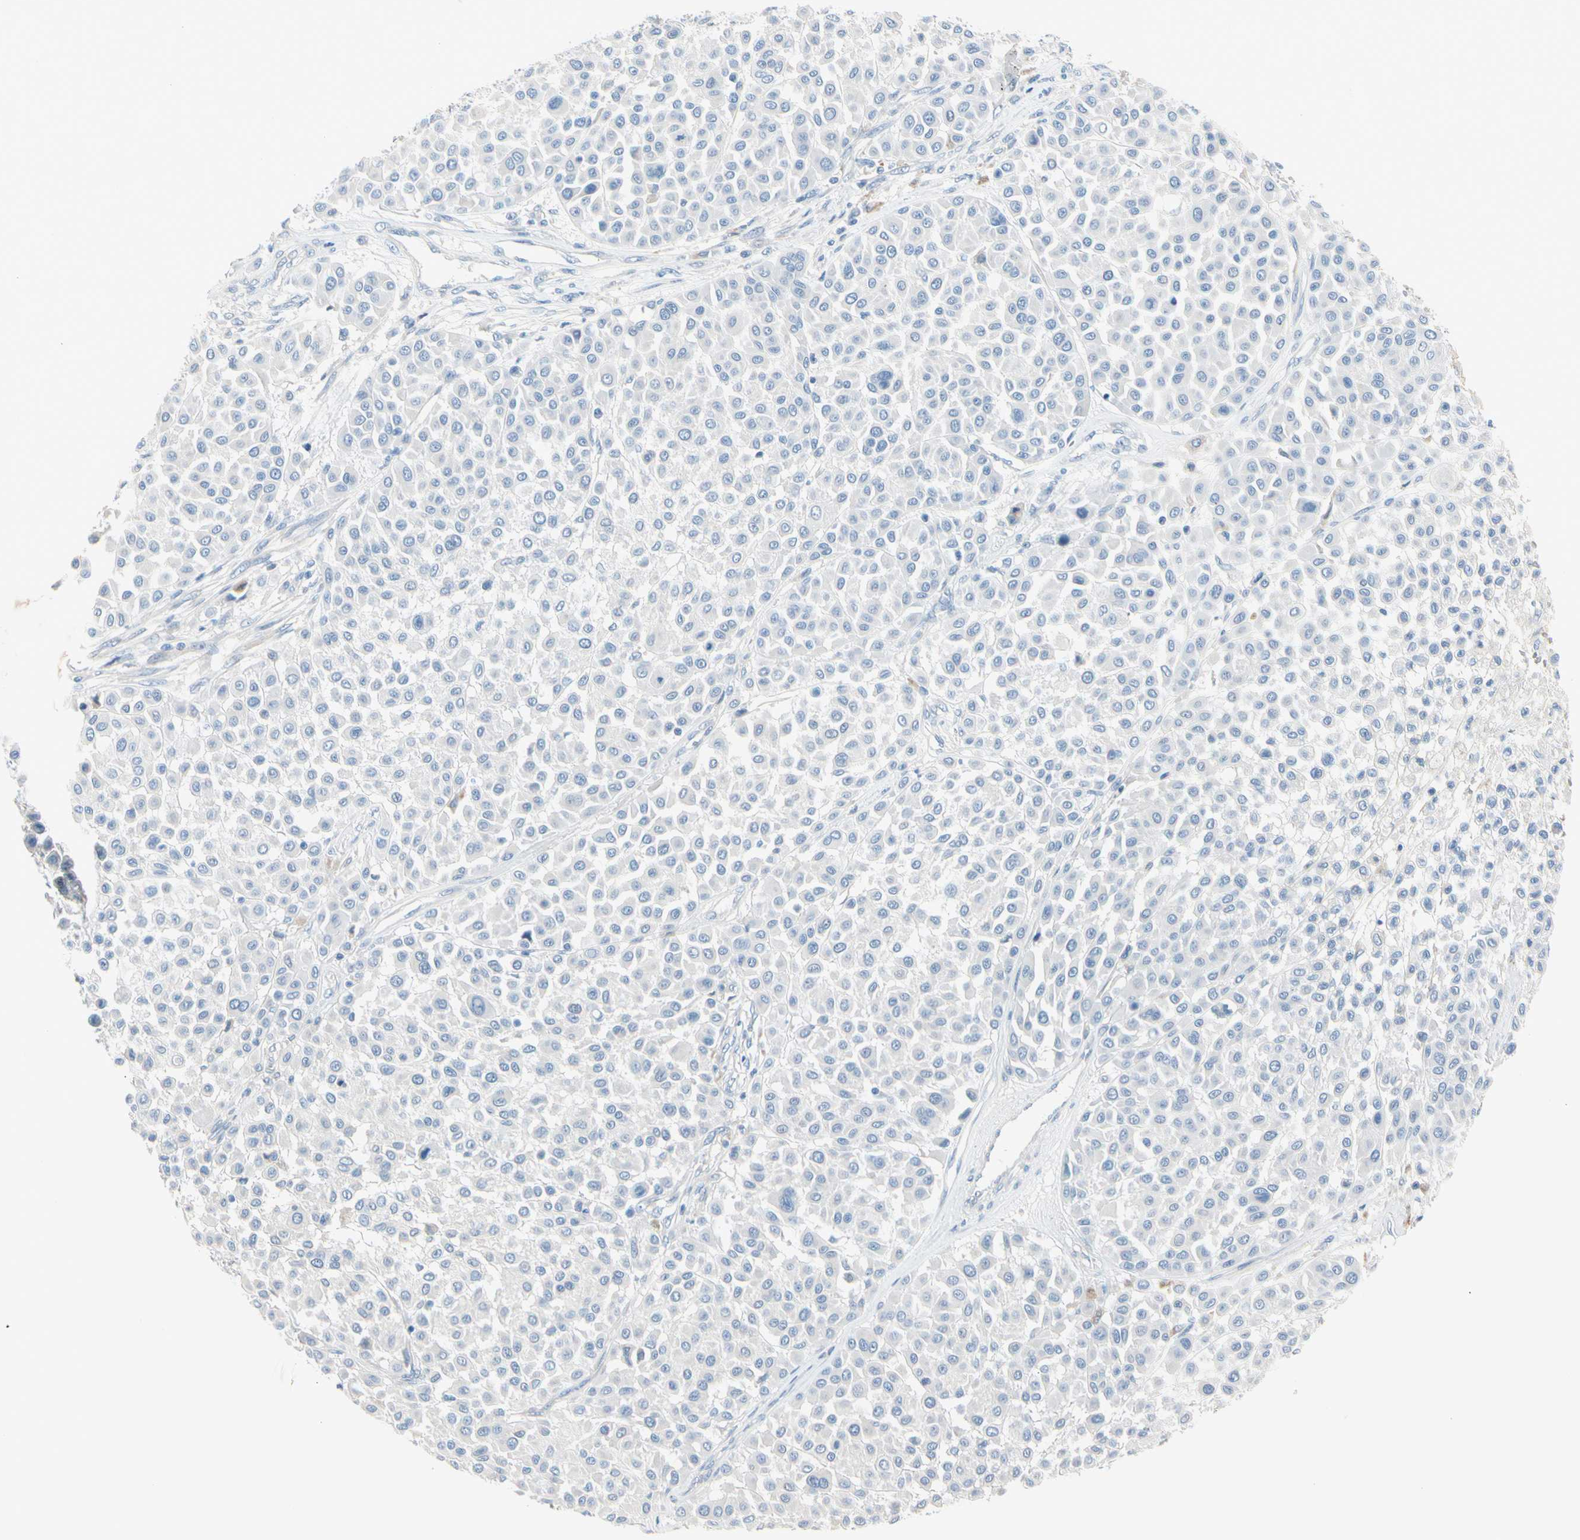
{"staining": {"intensity": "negative", "quantity": "none", "location": "none"}, "tissue": "melanoma", "cell_type": "Tumor cells", "image_type": "cancer", "snomed": [{"axis": "morphology", "description": "Malignant melanoma, Metastatic site"}, {"axis": "topography", "description": "Soft tissue"}], "caption": "This histopathology image is of melanoma stained with IHC to label a protein in brown with the nuclei are counter-stained blue. There is no expression in tumor cells.", "gene": "MARK1", "patient": {"sex": "male", "age": 41}}